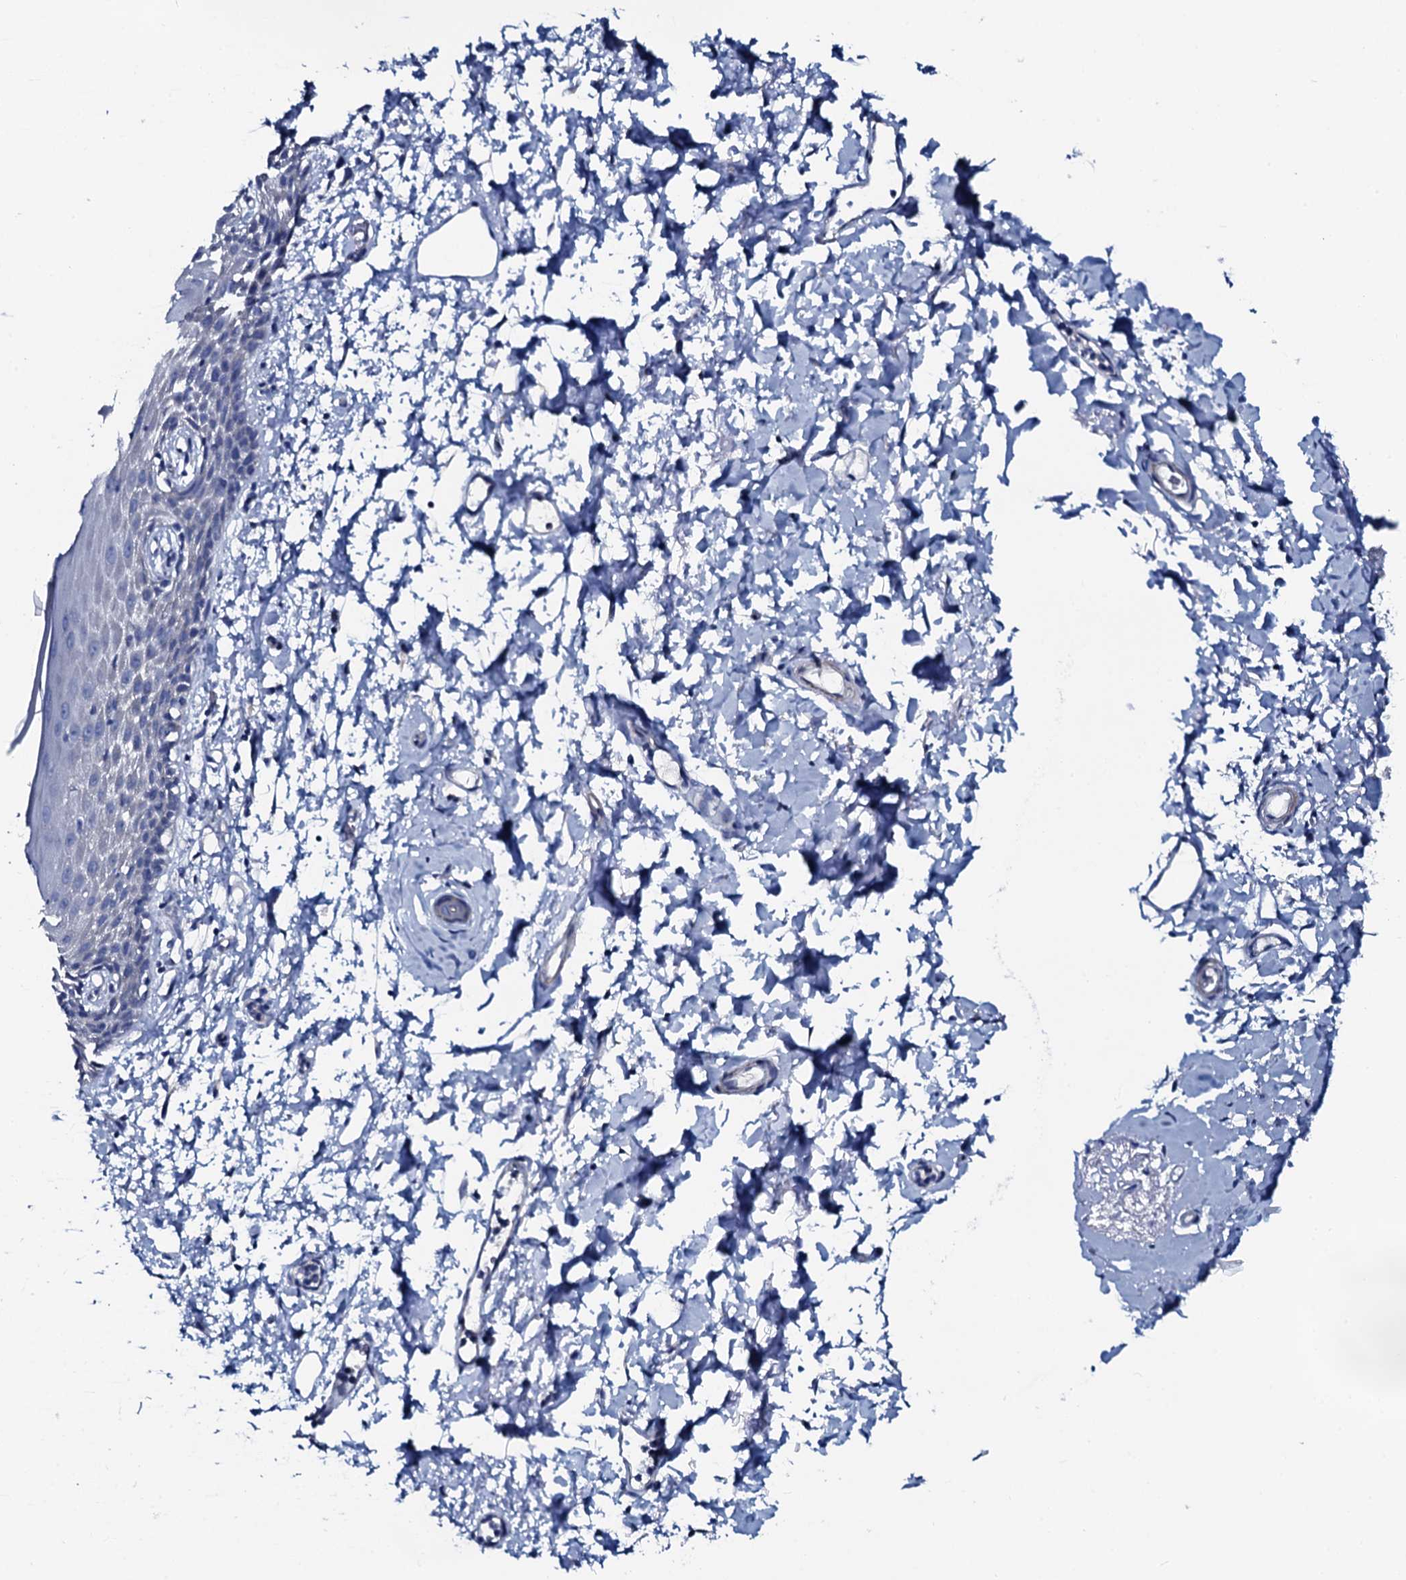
{"staining": {"intensity": "weak", "quantity": "<25%", "location": "cytoplasmic/membranous"}, "tissue": "skin", "cell_type": "Epidermal cells", "image_type": "normal", "snomed": [{"axis": "morphology", "description": "Normal tissue, NOS"}, {"axis": "topography", "description": "Vulva"}], "caption": "High power microscopy photomicrograph of an immunohistochemistry histopathology image of unremarkable skin, revealing no significant expression in epidermal cells.", "gene": "GYS2", "patient": {"sex": "female", "age": 68}}